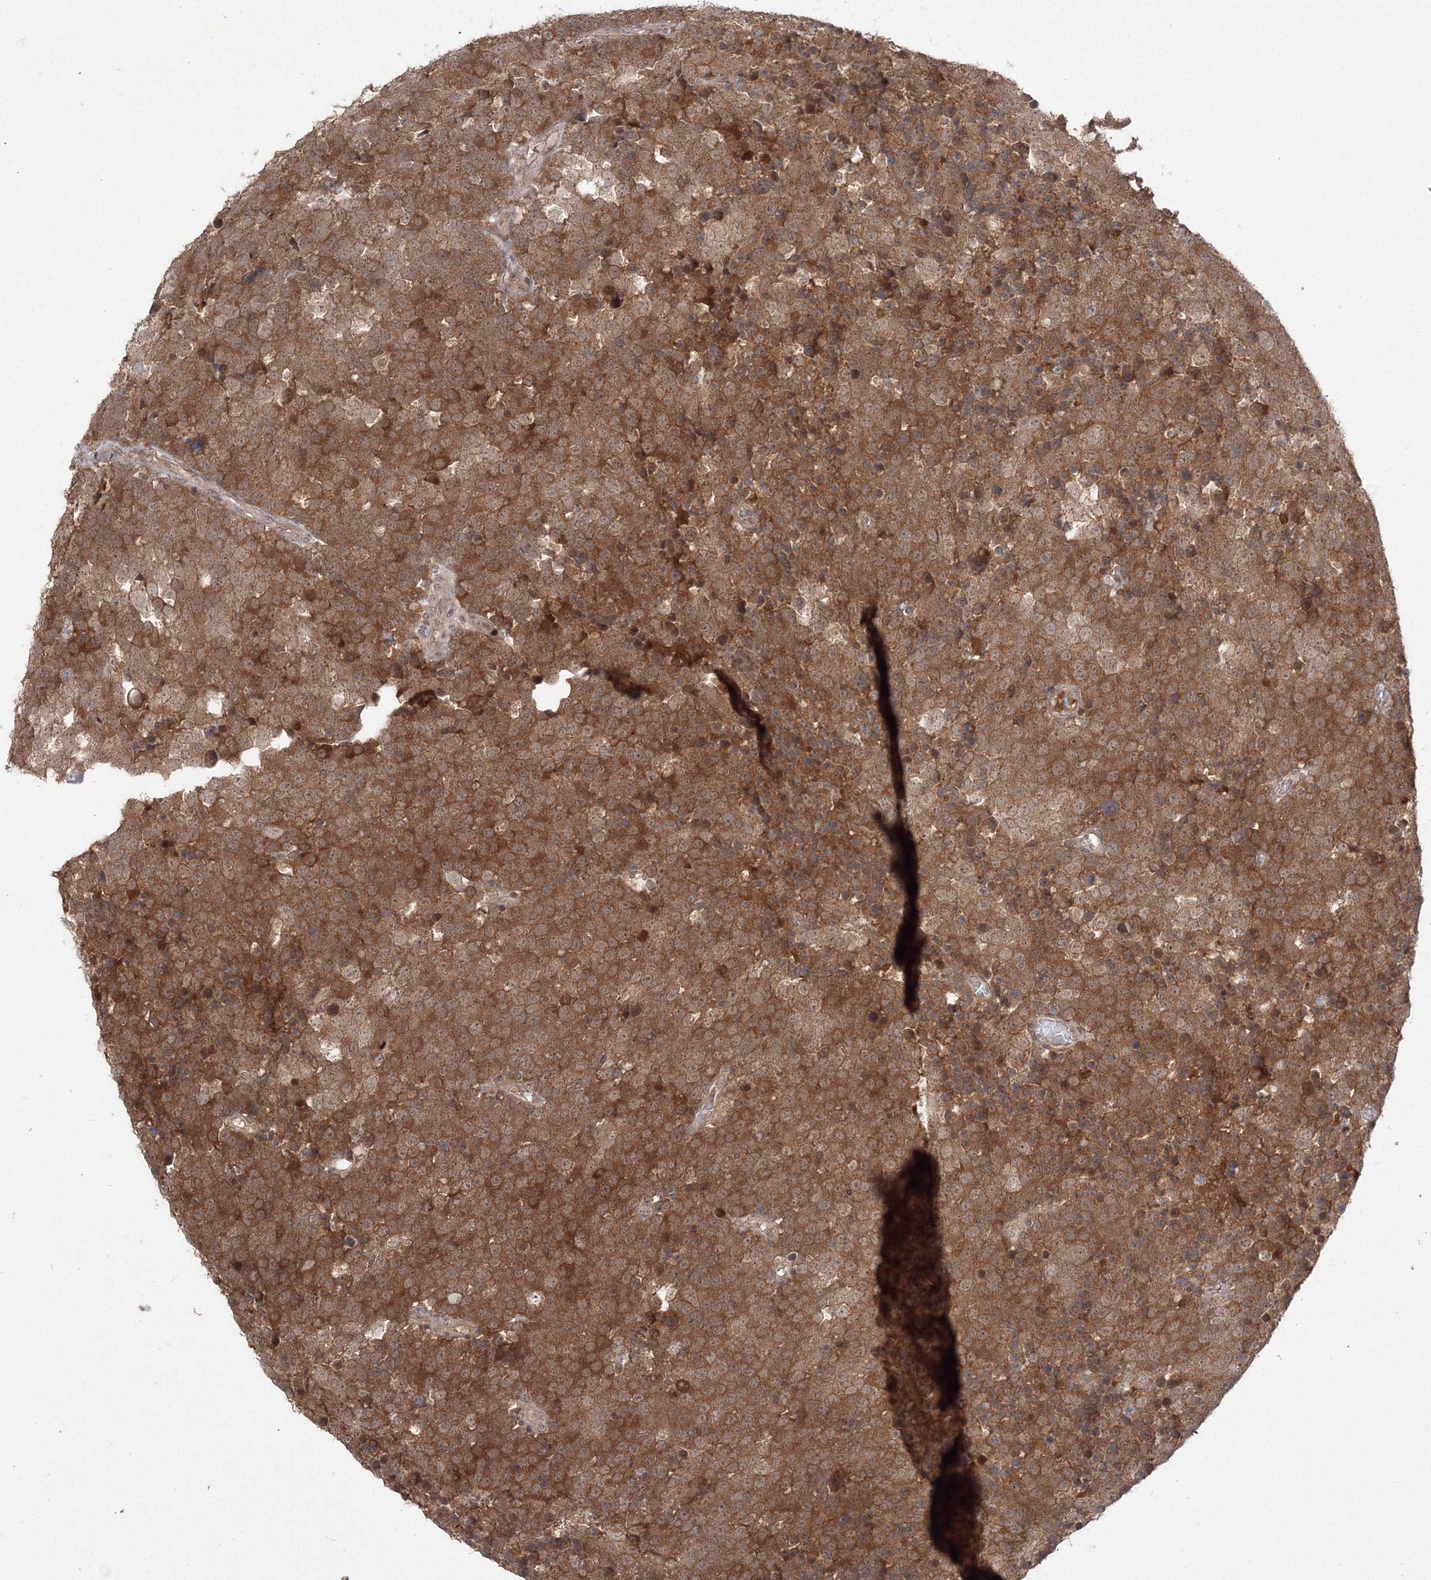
{"staining": {"intensity": "moderate", "quantity": ">75%", "location": "cytoplasmic/membranous"}, "tissue": "testis cancer", "cell_type": "Tumor cells", "image_type": "cancer", "snomed": [{"axis": "morphology", "description": "Seminoma, NOS"}, {"axis": "topography", "description": "Testis"}], "caption": "Protein expression analysis of human testis seminoma reveals moderate cytoplasmic/membranous staining in about >75% of tumor cells.", "gene": "COPS4", "patient": {"sex": "male", "age": 71}}